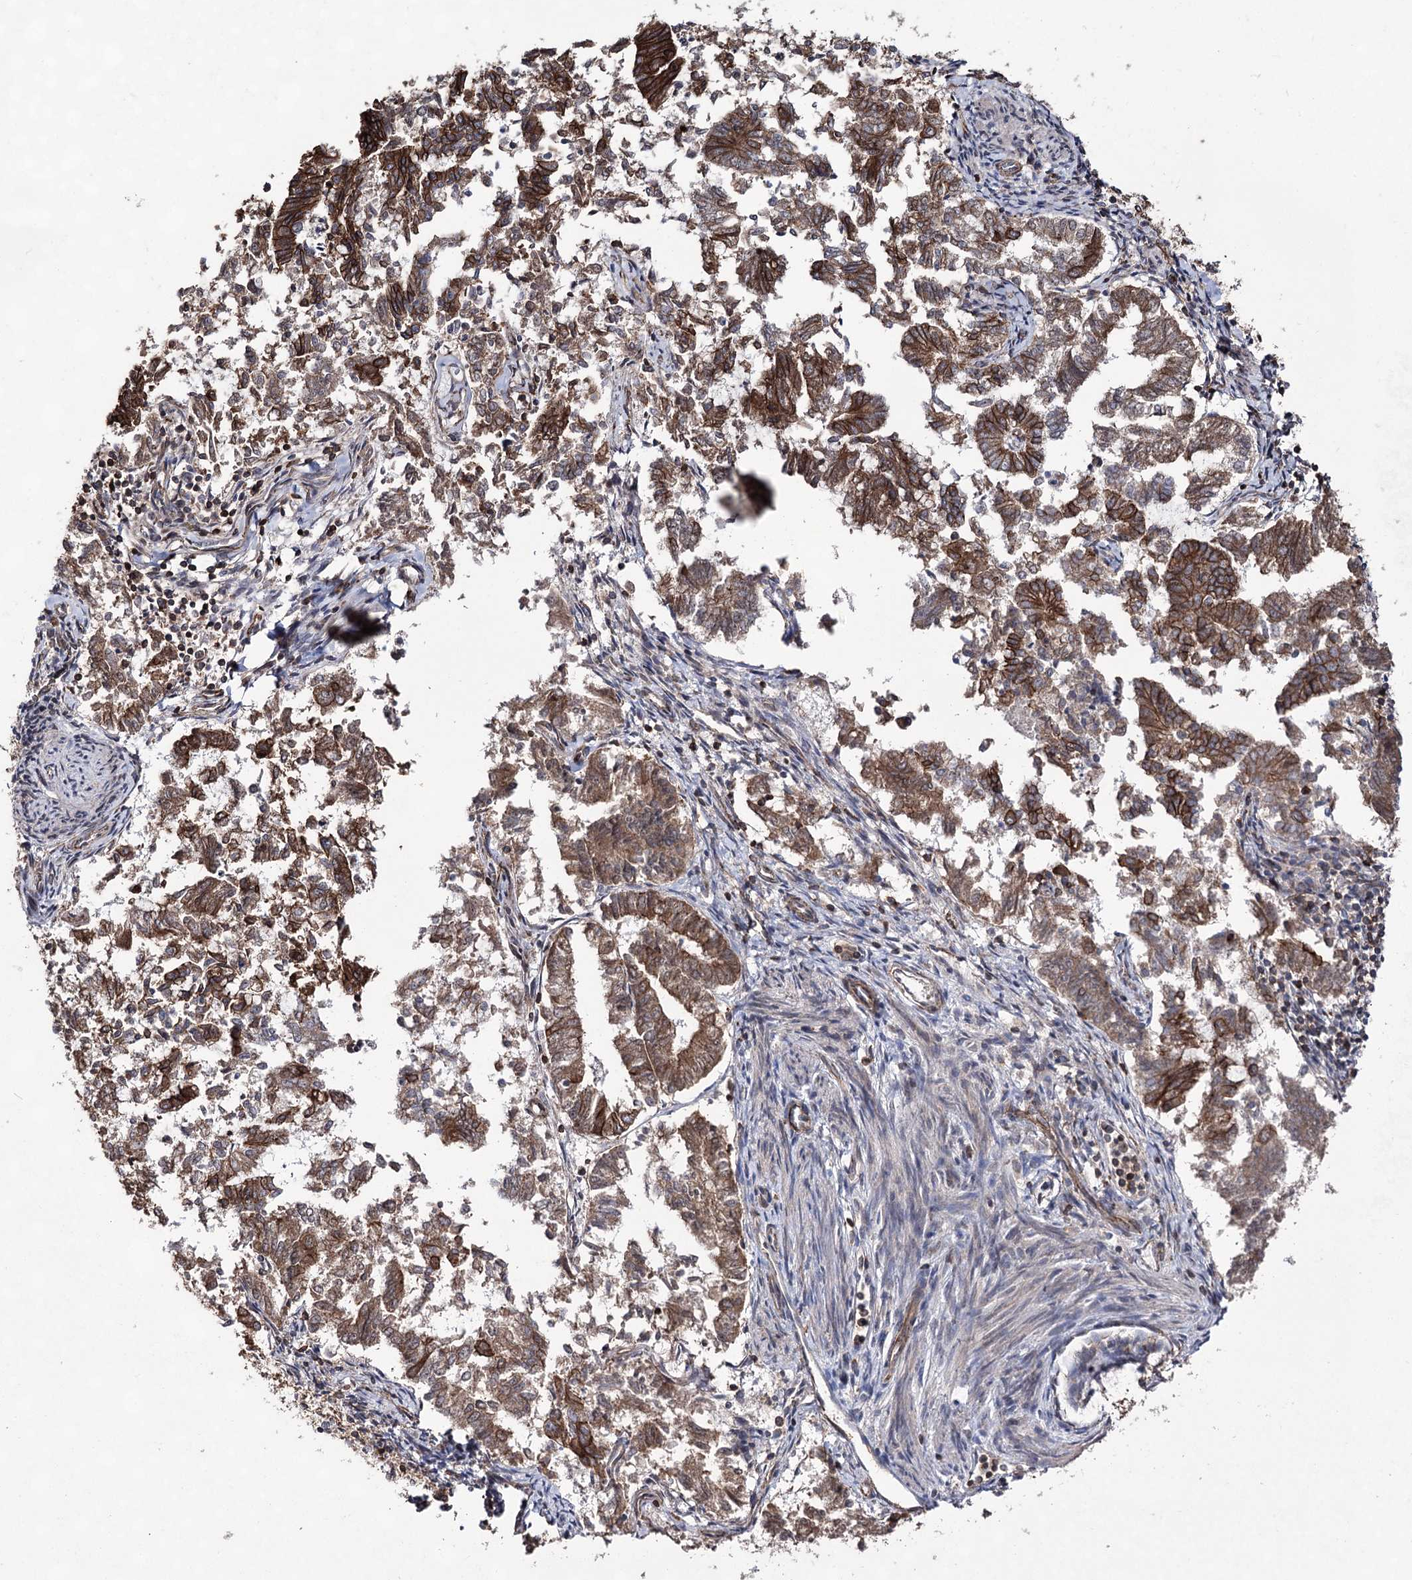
{"staining": {"intensity": "strong", "quantity": ">75%", "location": "cytoplasmic/membranous"}, "tissue": "endometrial cancer", "cell_type": "Tumor cells", "image_type": "cancer", "snomed": [{"axis": "morphology", "description": "Adenocarcinoma, NOS"}, {"axis": "topography", "description": "Endometrium"}], "caption": "This histopathology image exhibits endometrial cancer (adenocarcinoma) stained with IHC to label a protein in brown. The cytoplasmic/membranous of tumor cells show strong positivity for the protein. Nuclei are counter-stained blue.", "gene": "DHX29", "patient": {"sex": "female", "age": 79}}